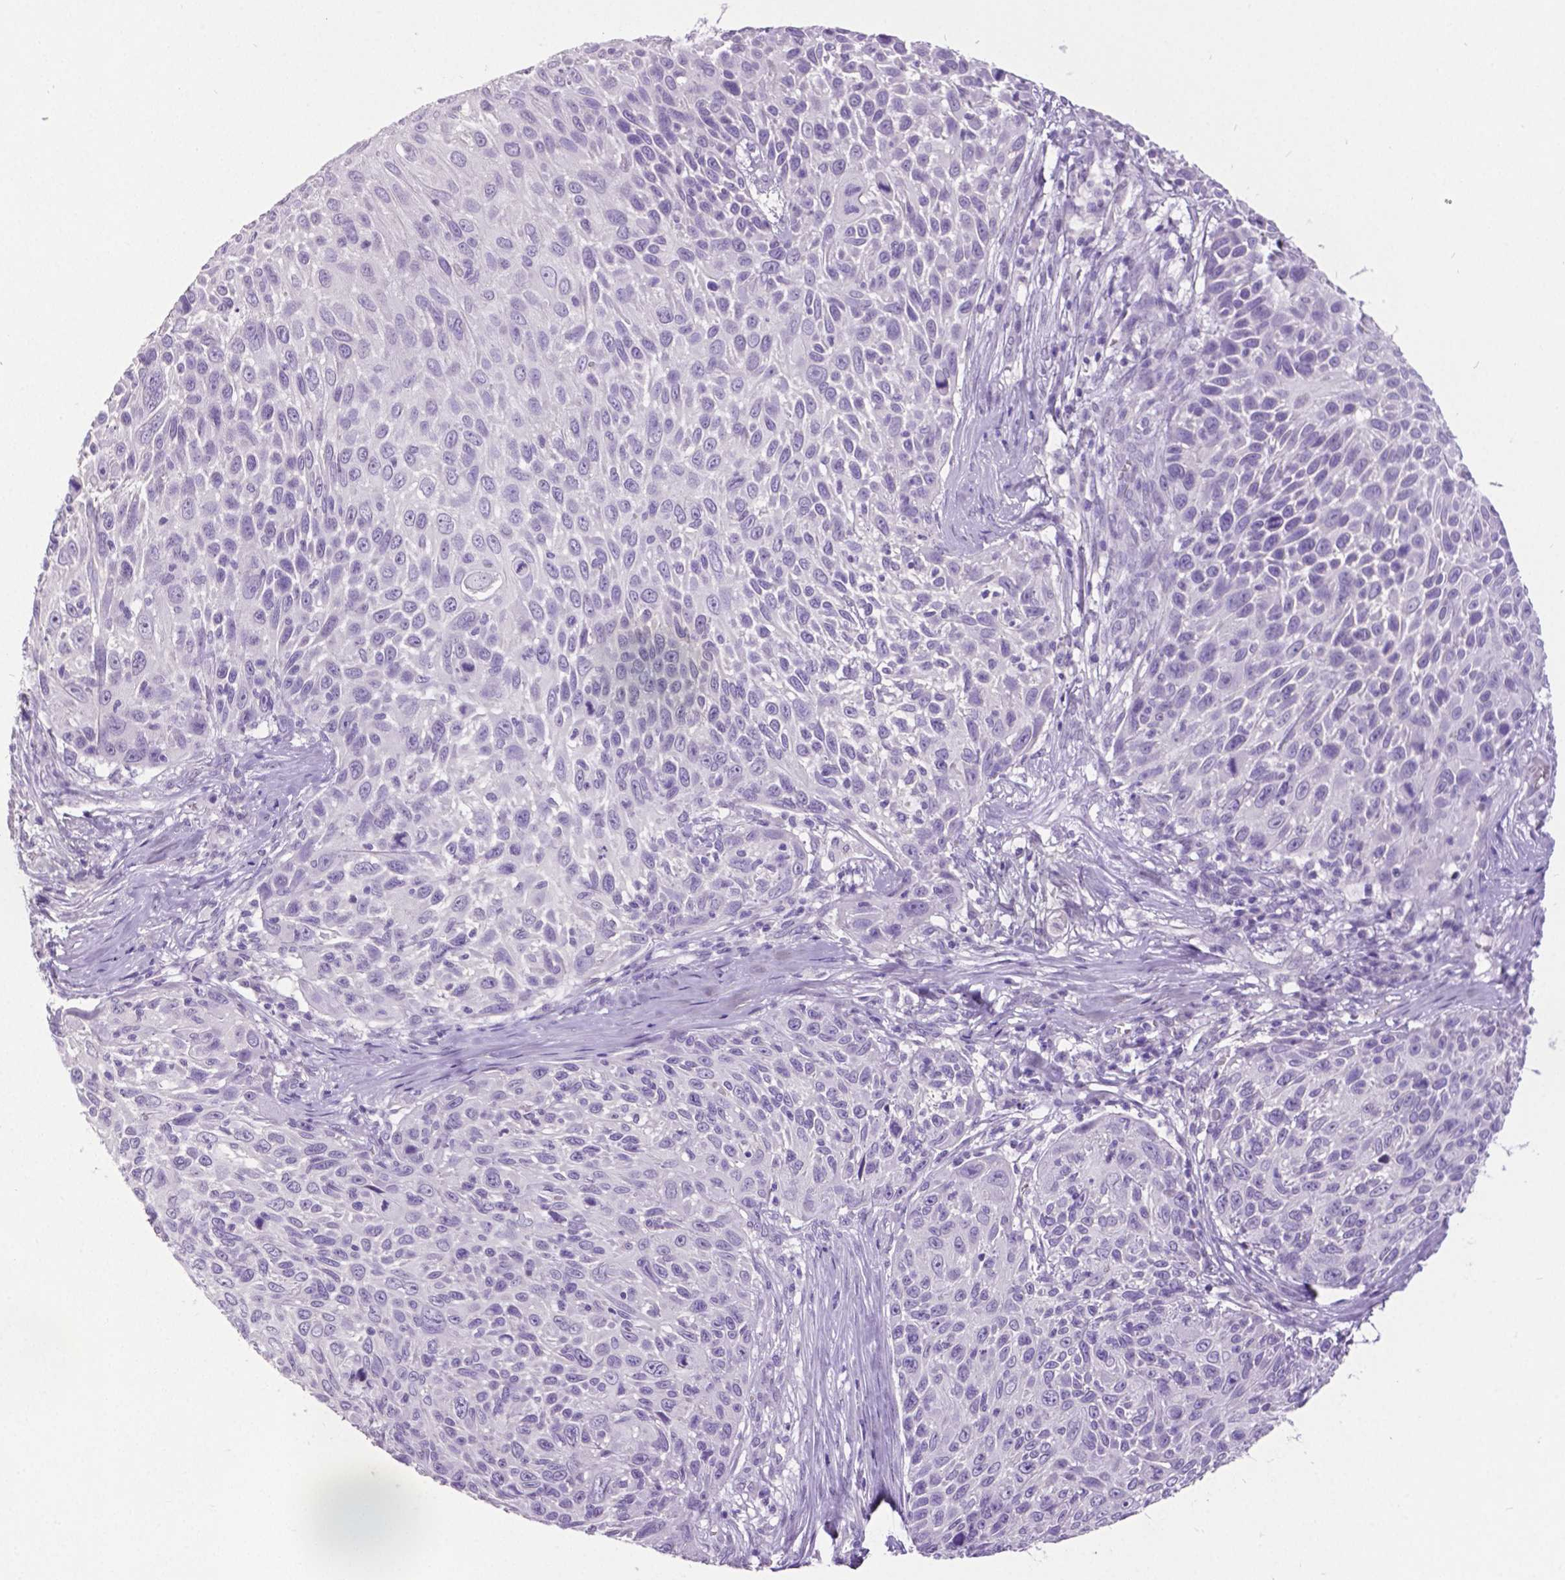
{"staining": {"intensity": "negative", "quantity": "none", "location": "none"}, "tissue": "skin cancer", "cell_type": "Tumor cells", "image_type": "cancer", "snomed": [{"axis": "morphology", "description": "Squamous cell carcinoma, NOS"}, {"axis": "topography", "description": "Skin"}], "caption": "The immunohistochemistry image has no significant expression in tumor cells of squamous cell carcinoma (skin) tissue.", "gene": "SATB2", "patient": {"sex": "male", "age": 92}}